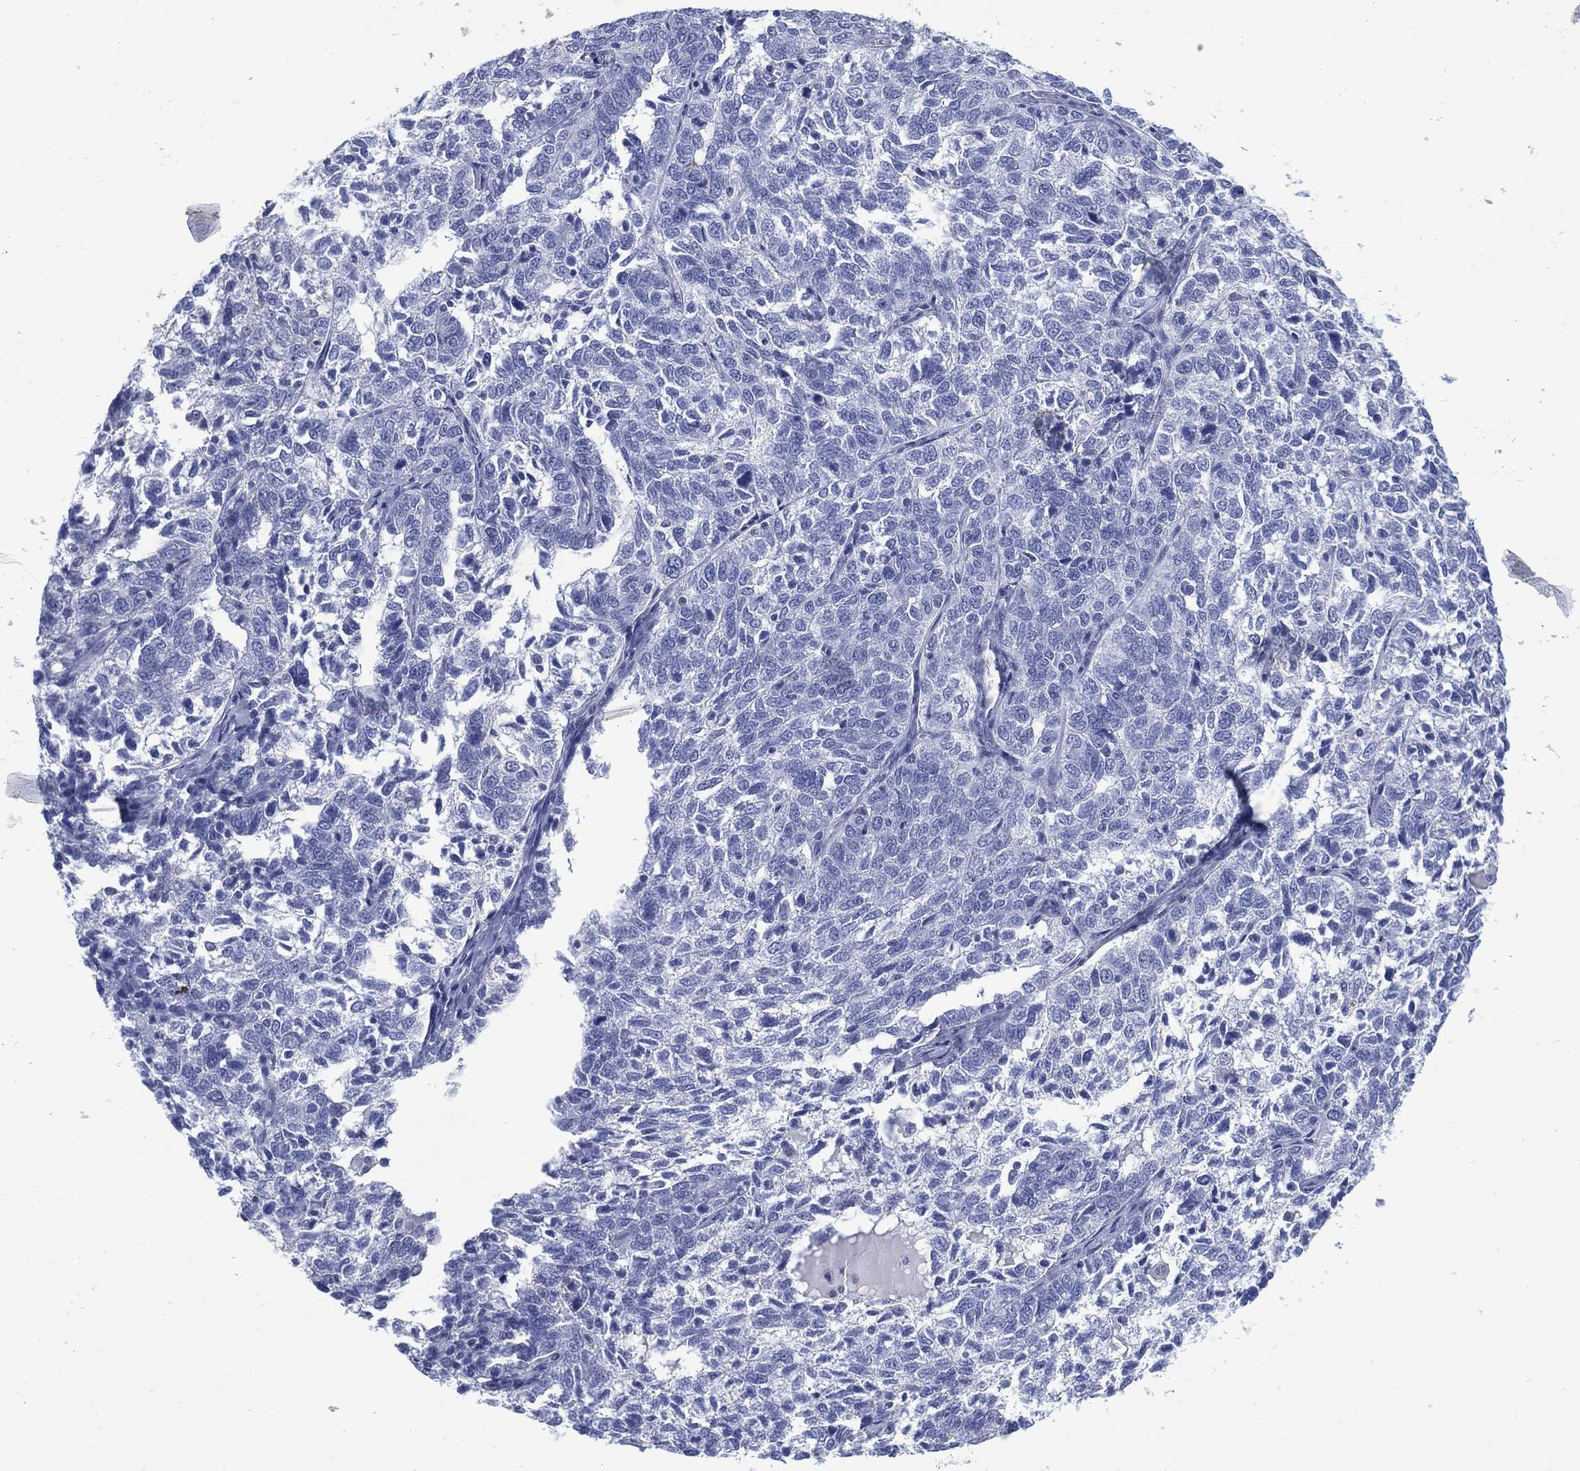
{"staining": {"intensity": "negative", "quantity": "none", "location": "none"}, "tissue": "ovarian cancer", "cell_type": "Tumor cells", "image_type": "cancer", "snomed": [{"axis": "morphology", "description": "Cystadenocarcinoma, serous, NOS"}, {"axis": "topography", "description": "Ovary"}], "caption": "Human ovarian cancer stained for a protein using immunohistochemistry (IHC) exhibits no staining in tumor cells.", "gene": "DDI1", "patient": {"sex": "female", "age": 71}}